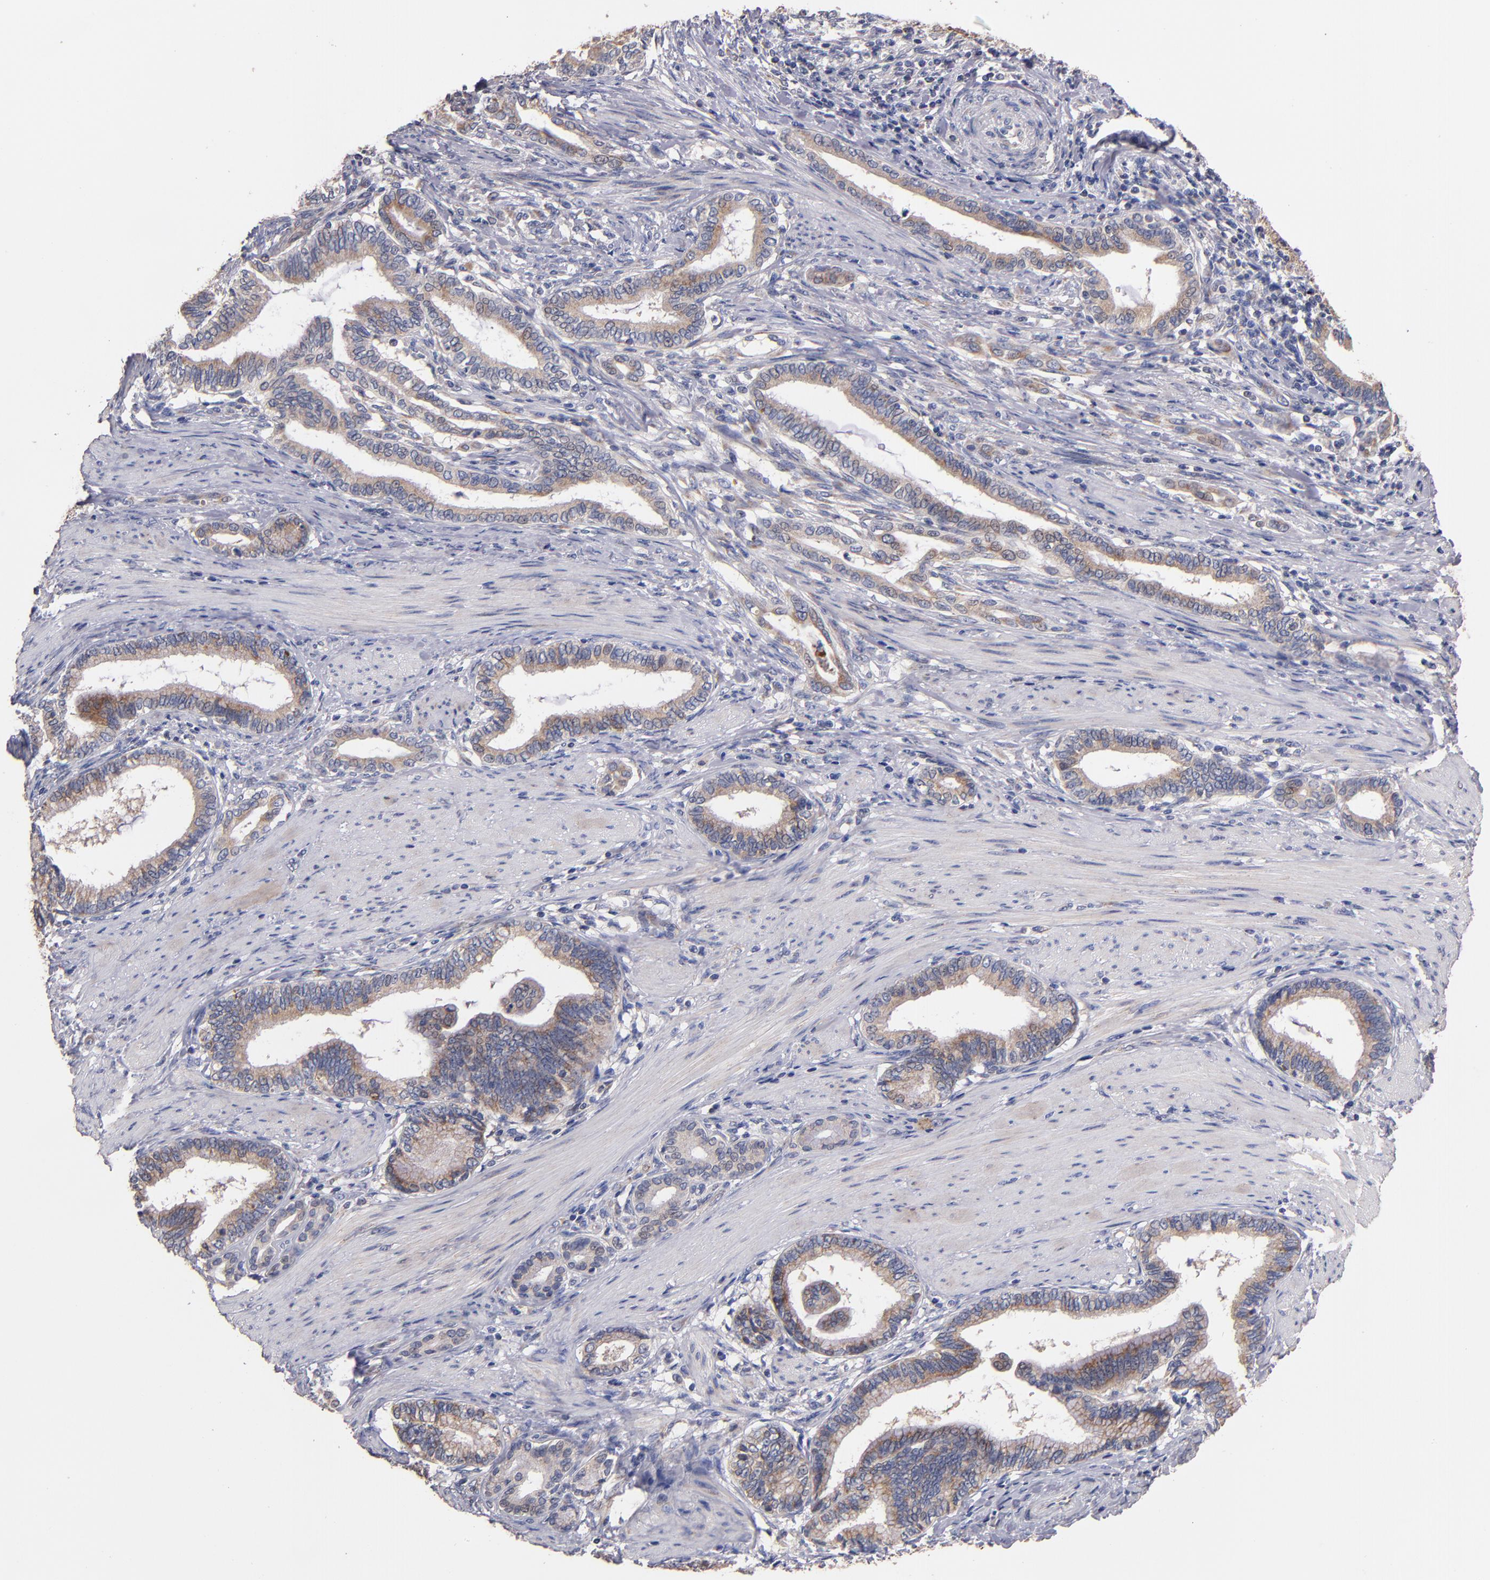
{"staining": {"intensity": "weak", "quantity": ">75%", "location": "cytoplasmic/membranous"}, "tissue": "pancreatic cancer", "cell_type": "Tumor cells", "image_type": "cancer", "snomed": [{"axis": "morphology", "description": "Adenocarcinoma, NOS"}, {"axis": "topography", "description": "Pancreas"}], "caption": "Approximately >75% of tumor cells in pancreatic cancer (adenocarcinoma) reveal weak cytoplasmic/membranous protein expression as visualized by brown immunohistochemical staining.", "gene": "DIABLO", "patient": {"sex": "female", "age": 64}}